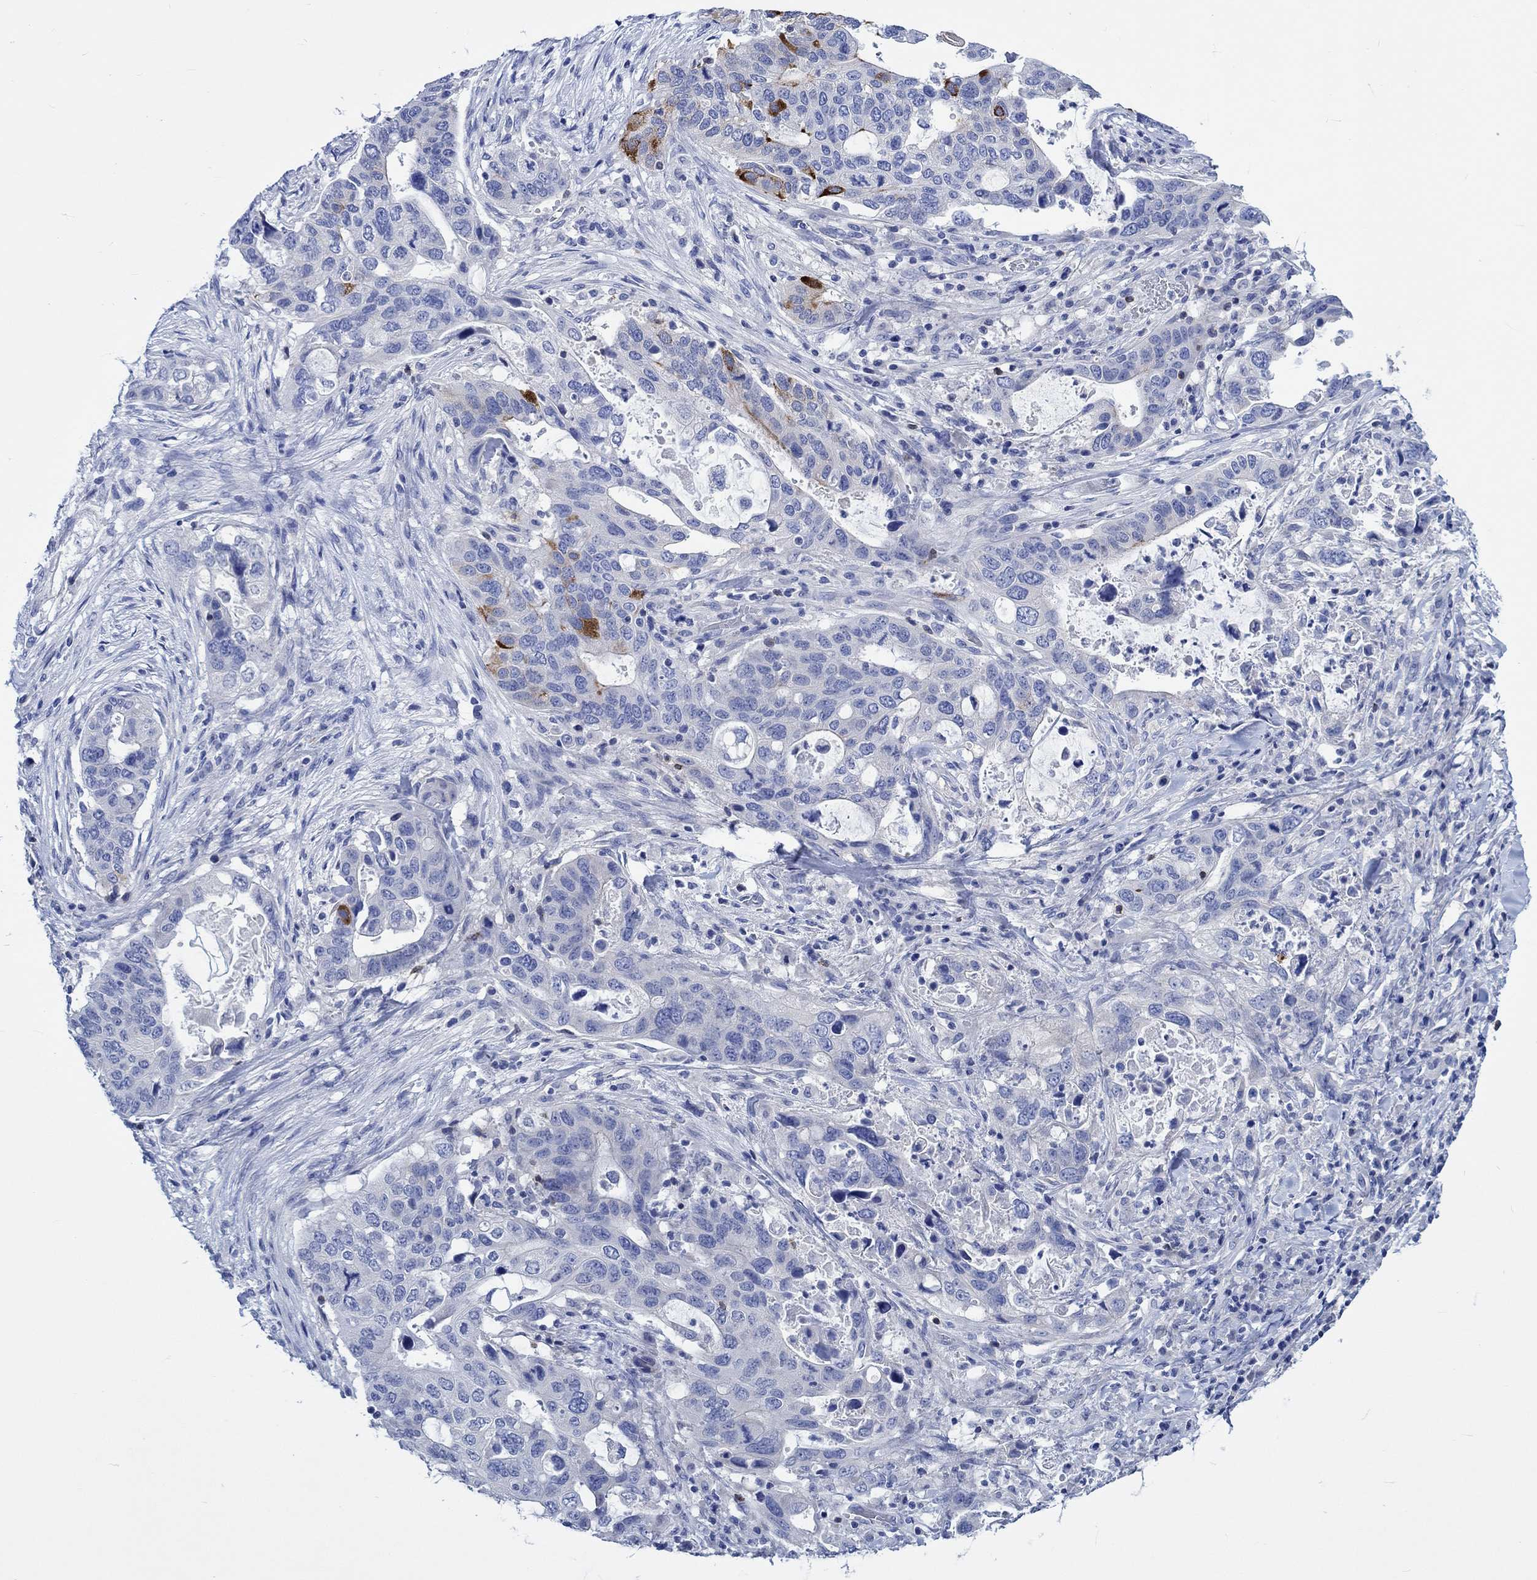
{"staining": {"intensity": "negative", "quantity": "none", "location": "none"}, "tissue": "stomach cancer", "cell_type": "Tumor cells", "image_type": "cancer", "snomed": [{"axis": "morphology", "description": "Adenocarcinoma, NOS"}, {"axis": "topography", "description": "Stomach"}], "caption": "Immunohistochemical staining of adenocarcinoma (stomach) displays no significant expression in tumor cells.", "gene": "PTPRN2", "patient": {"sex": "male", "age": 54}}